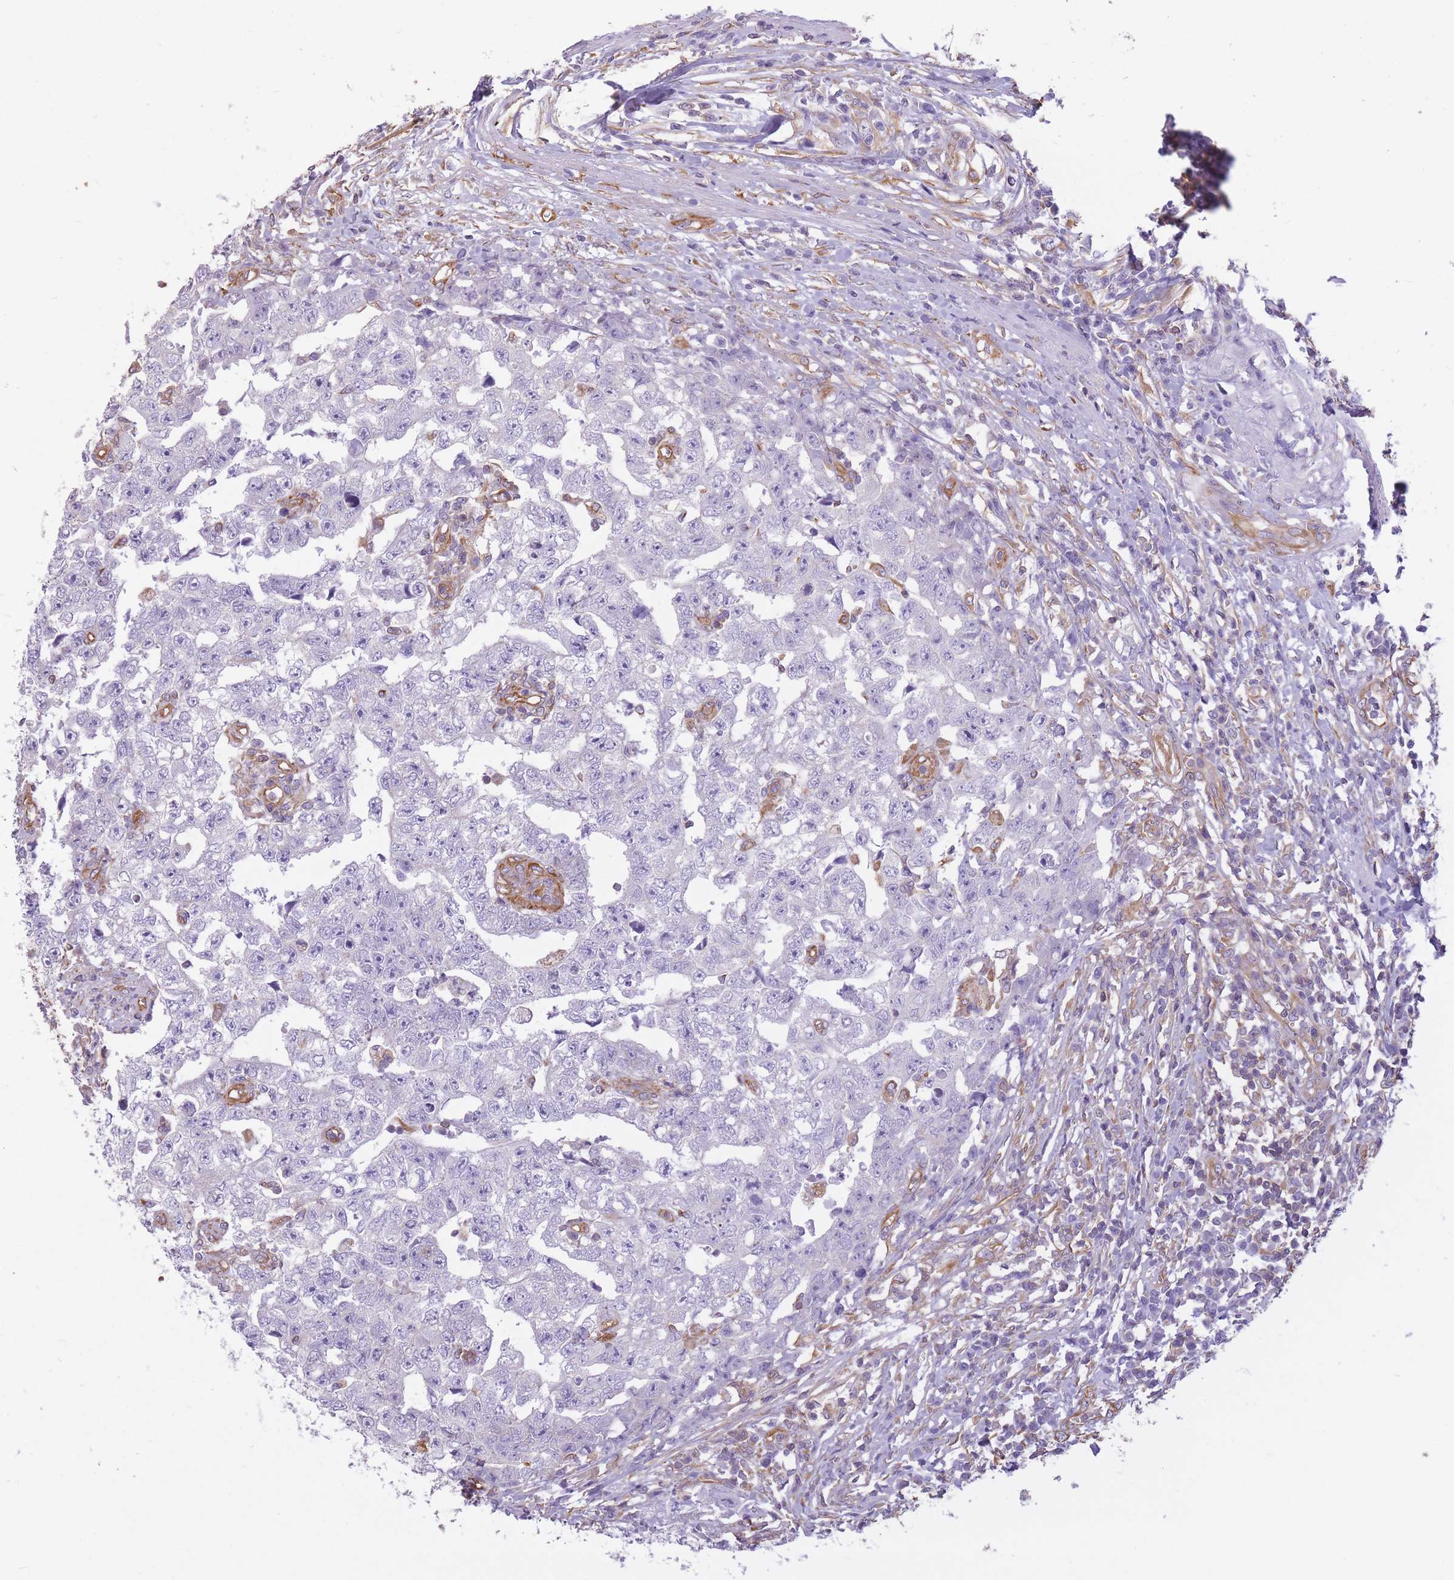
{"staining": {"intensity": "negative", "quantity": "none", "location": "none"}, "tissue": "testis cancer", "cell_type": "Tumor cells", "image_type": "cancer", "snomed": [{"axis": "morphology", "description": "Carcinoma, Embryonal, NOS"}, {"axis": "topography", "description": "Testis"}], "caption": "Image shows no significant protein positivity in tumor cells of testis embryonal carcinoma.", "gene": "ADD1", "patient": {"sex": "male", "age": 25}}